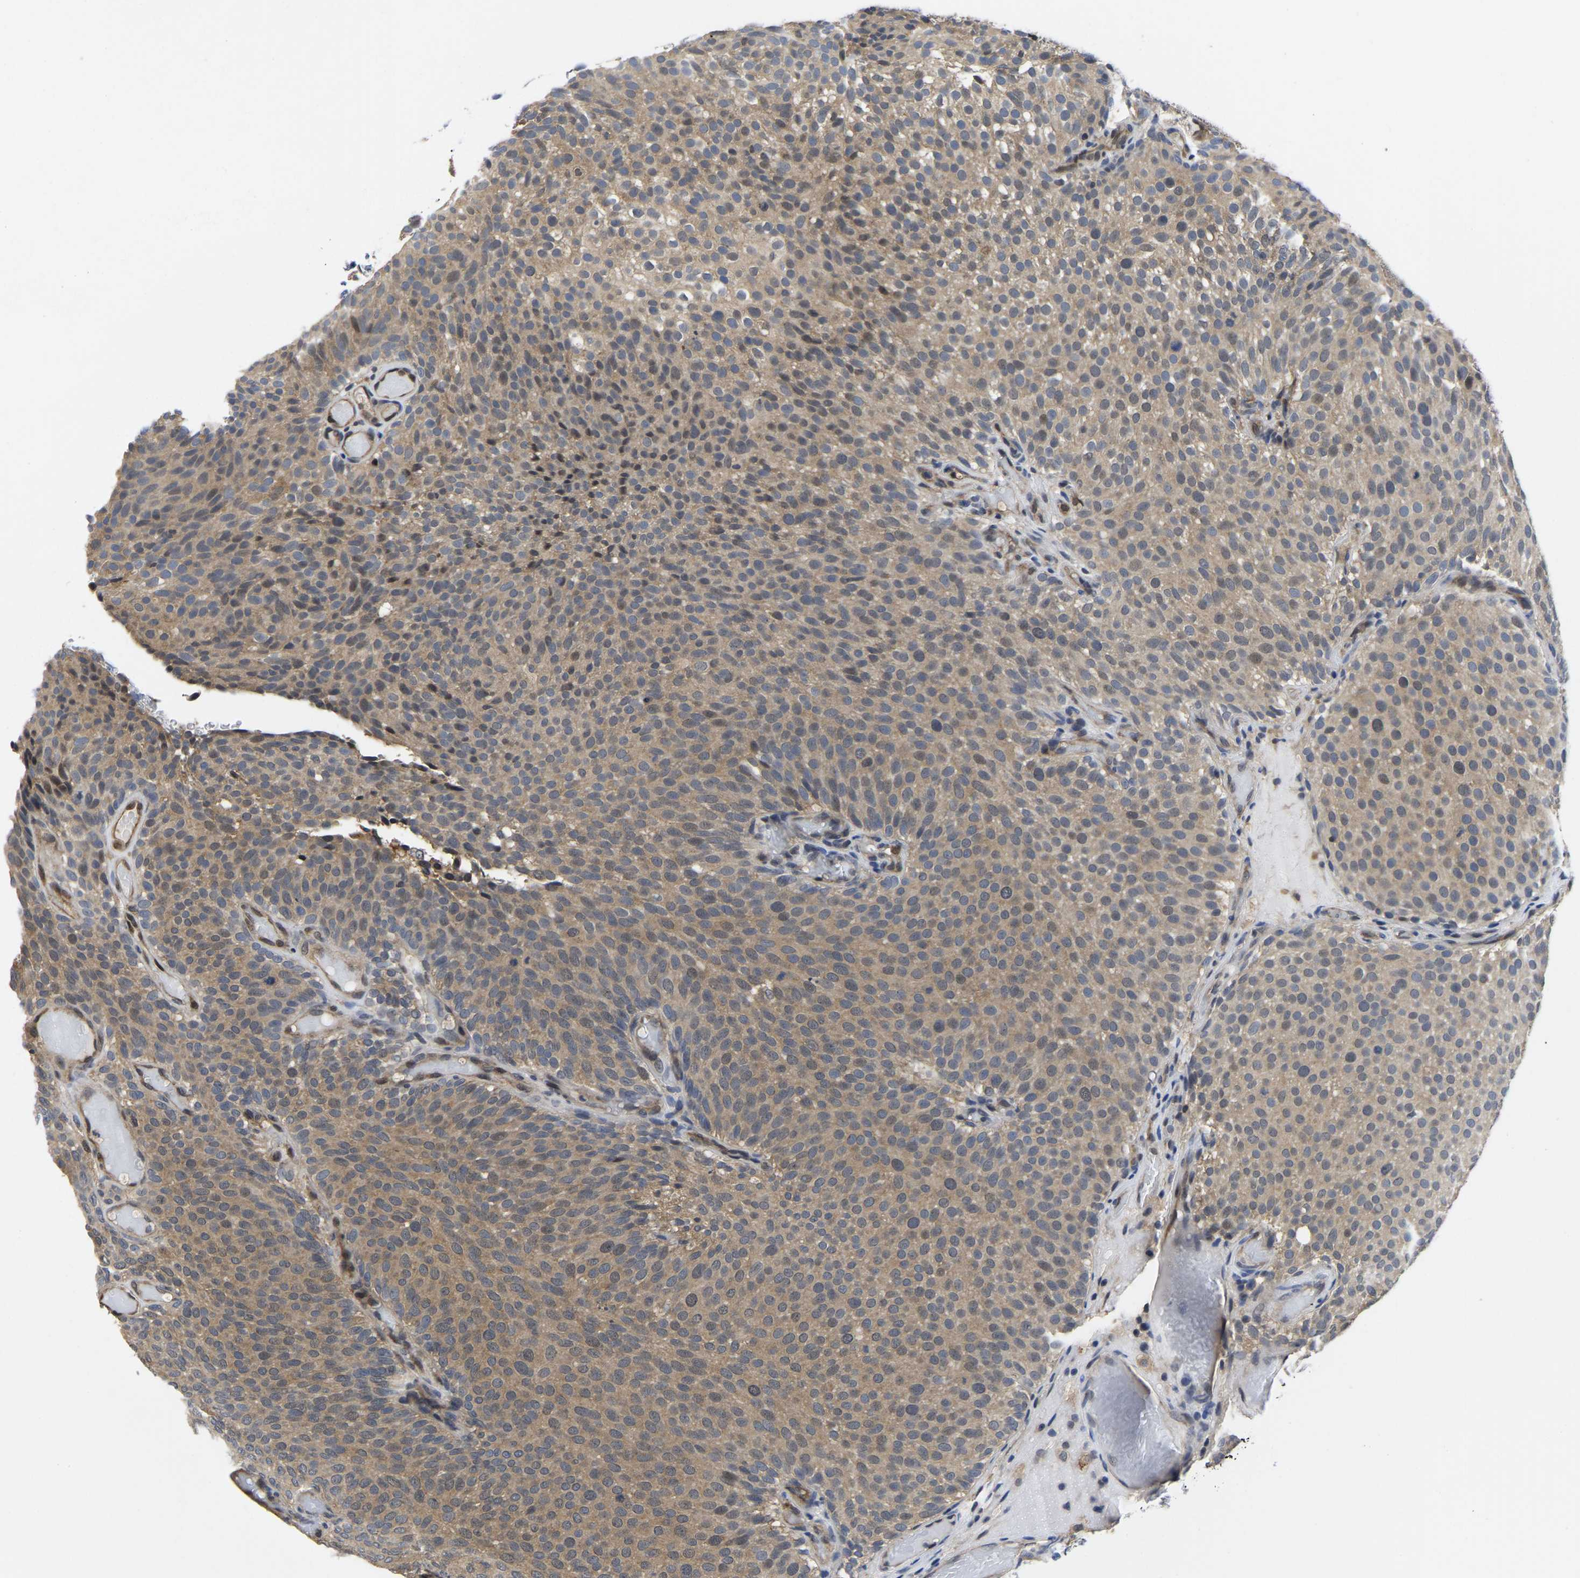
{"staining": {"intensity": "weak", "quantity": ">75%", "location": "cytoplasmic/membranous,nuclear"}, "tissue": "urothelial cancer", "cell_type": "Tumor cells", "image_type": "cancer", "snomed": [{"axis": "morphology", "description": "Urothelial carcinoma, Low grade"}, {"axis": "topography", "description": "Urinary bladder"}], "caption": "Urothelial cancer stained with a protein marker exhibits weak staining in tumor cells.", "gene": "MCOLN2", "patient": {"sex": "male", "age": 78}}